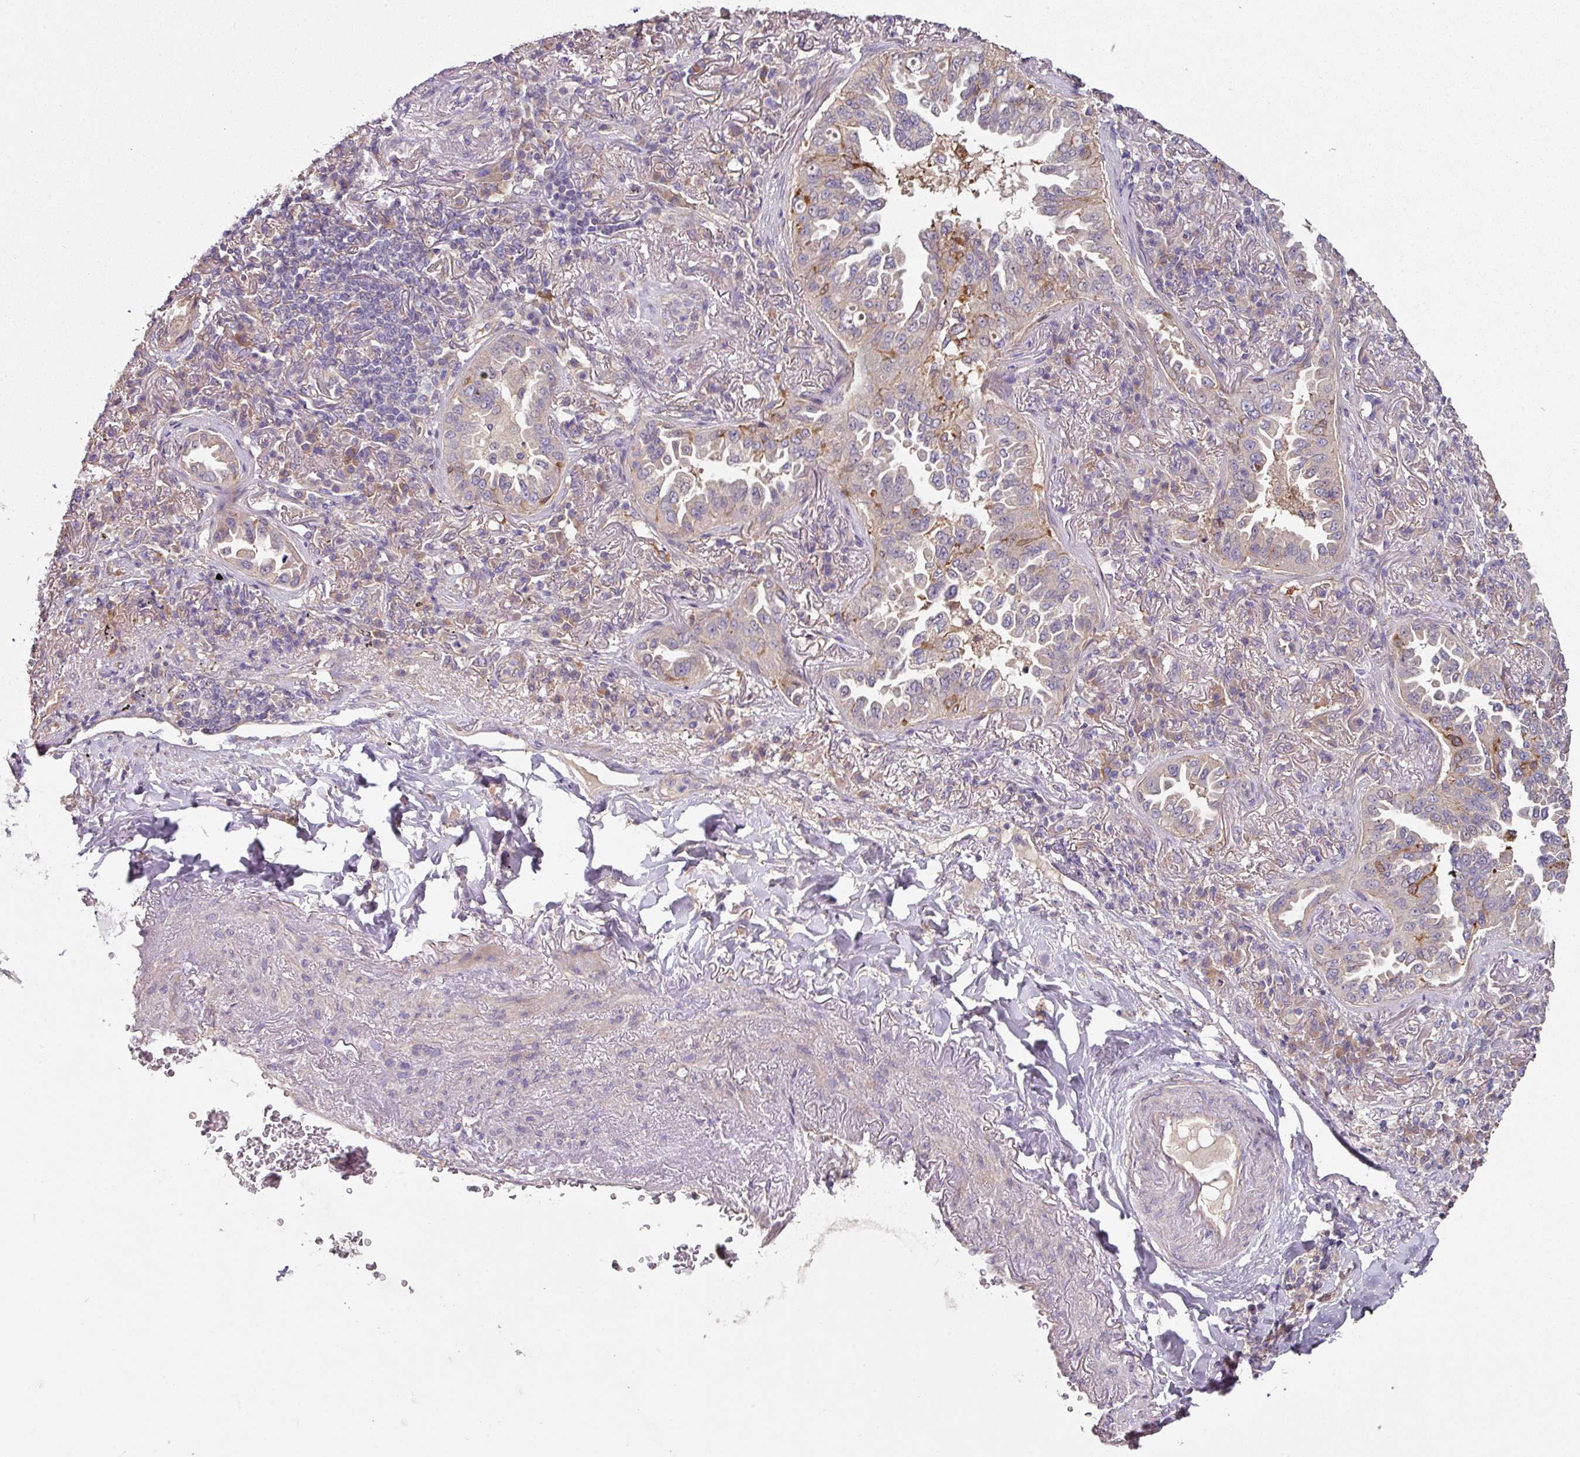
{"staining": {"intensity": "negative", "quantity": "none", "location": "none"}, "tissue": "lung cancer", "cell_type": "Tumor cells", "image_type": "cancer", "snomed": [{"axis": "morphology", "description": "Adenocarcinoma, NOS"}, {"axis": "topography", "description": "Lung"}], "caption": "Immunohistochemistry image of neoplastic tissue: adenocarcinoma (lung) stained with DAB (3,3'-diaminobenzidine) displays no significant protein expression in tumor cells.", "gene": "C4orf48", "patient": {"sex": "female", "age": 69}}